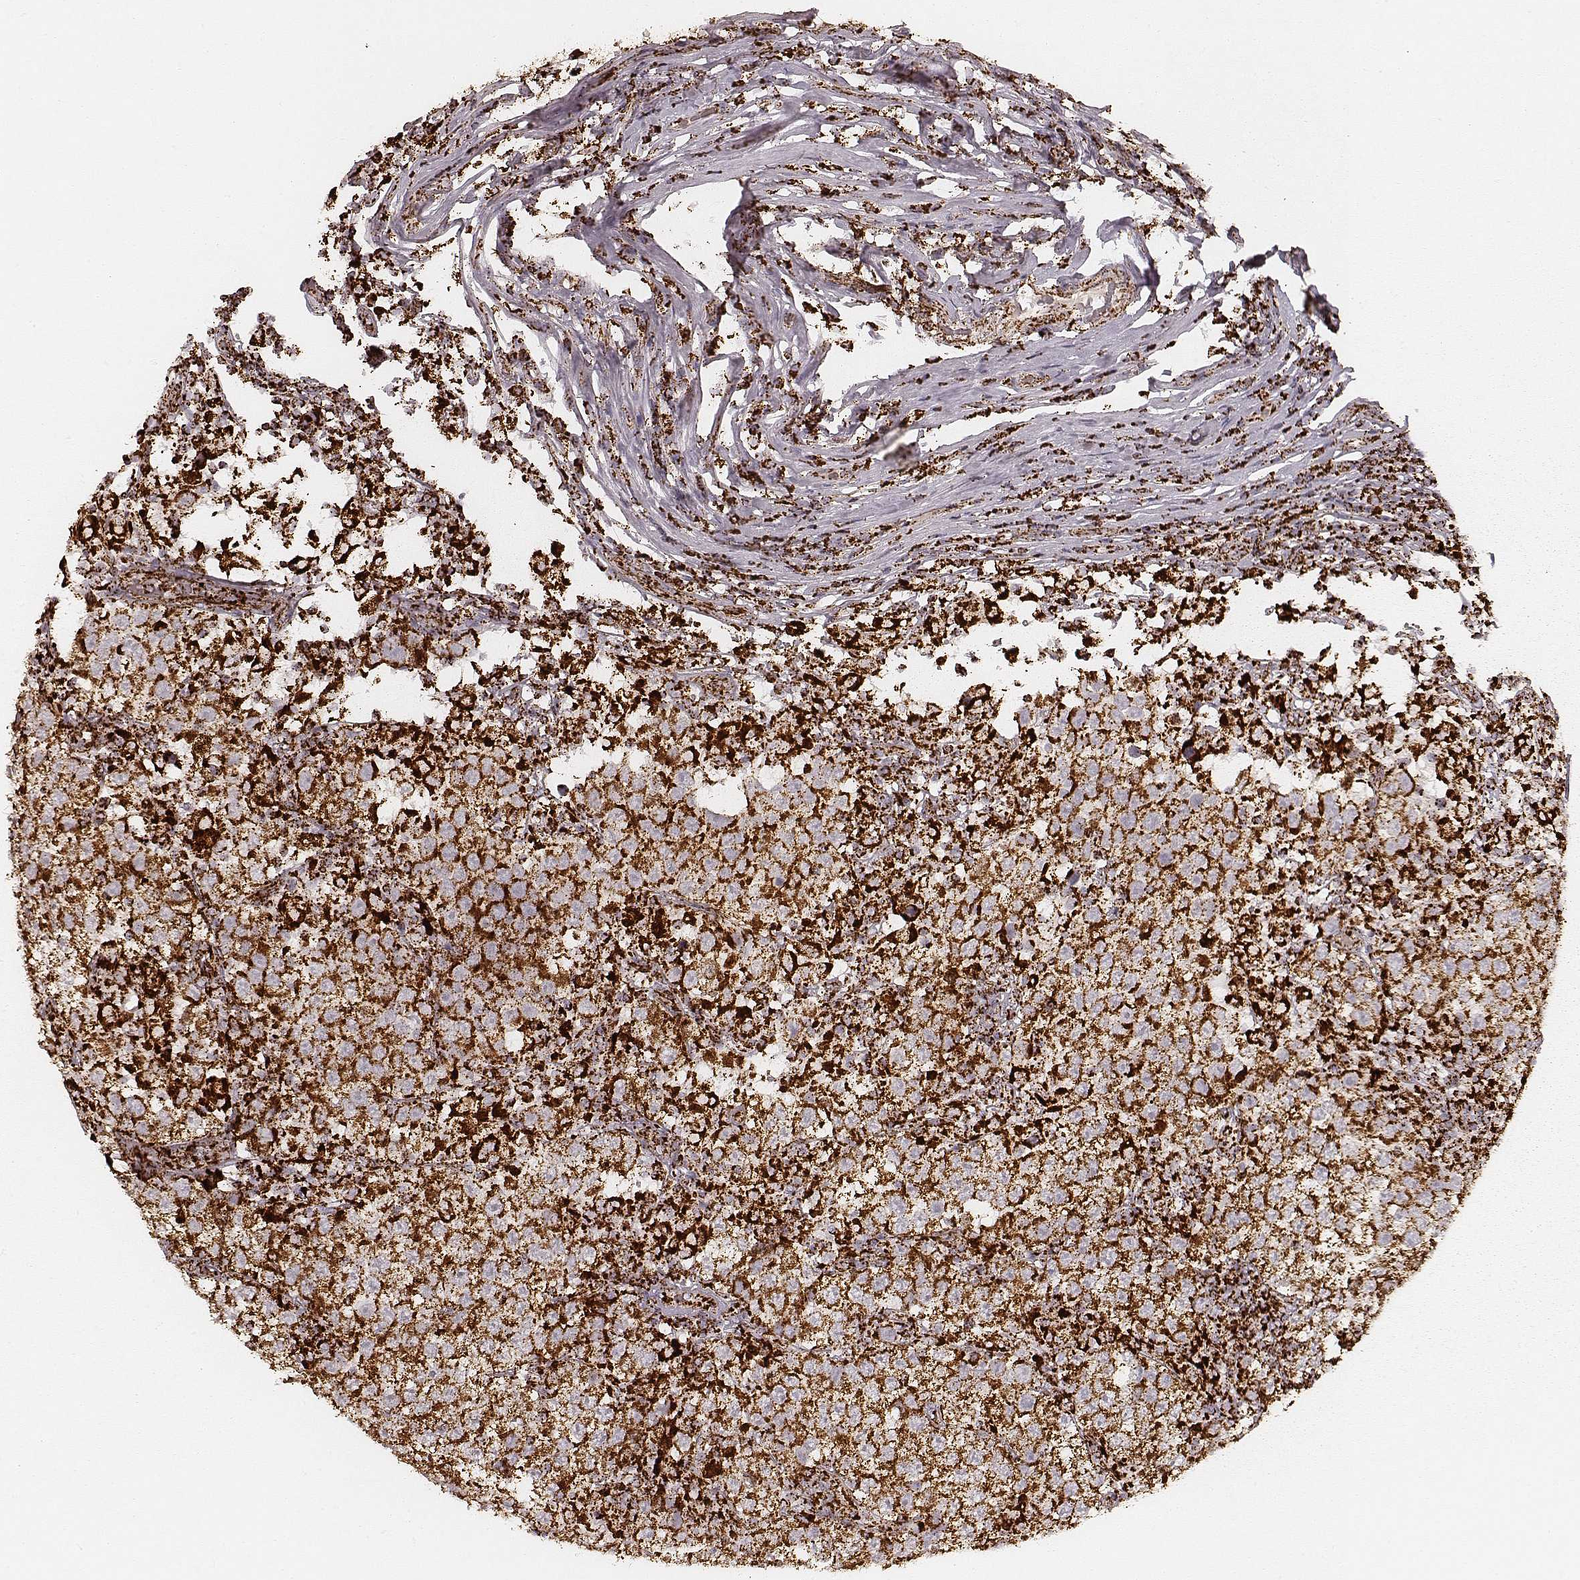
{"staining": {"intensity": "strong", "quantity": ">75%", "location": "cytoplasmic/membranous"}, "tissue": "testis cancer", "cell_type": "Tumor cells", "image_type": "cancer", "snomed": [{"axis": "morphology", "description": "Seminoma, NOS"}, {"axis": "morphology", "description": "Carcinoma, Embryonal, NOS"}, {"axis": "topography", "description": "Testis"}], "caption": "Immunohistochemistry (IHC) (DAB (3,3'-diaminobenzidine)) staining of embryonal carcinoma (testis) shows strong cytoplasmic/membranous protein positivity in approximately >75% of tumor cells. The staining is performed using DAB brown chromogen to label protein expression. The nuclei are counter-stained blue using hematoxylin.", "gene": "CS", "patient": {"sex": "male", "age": 41}}